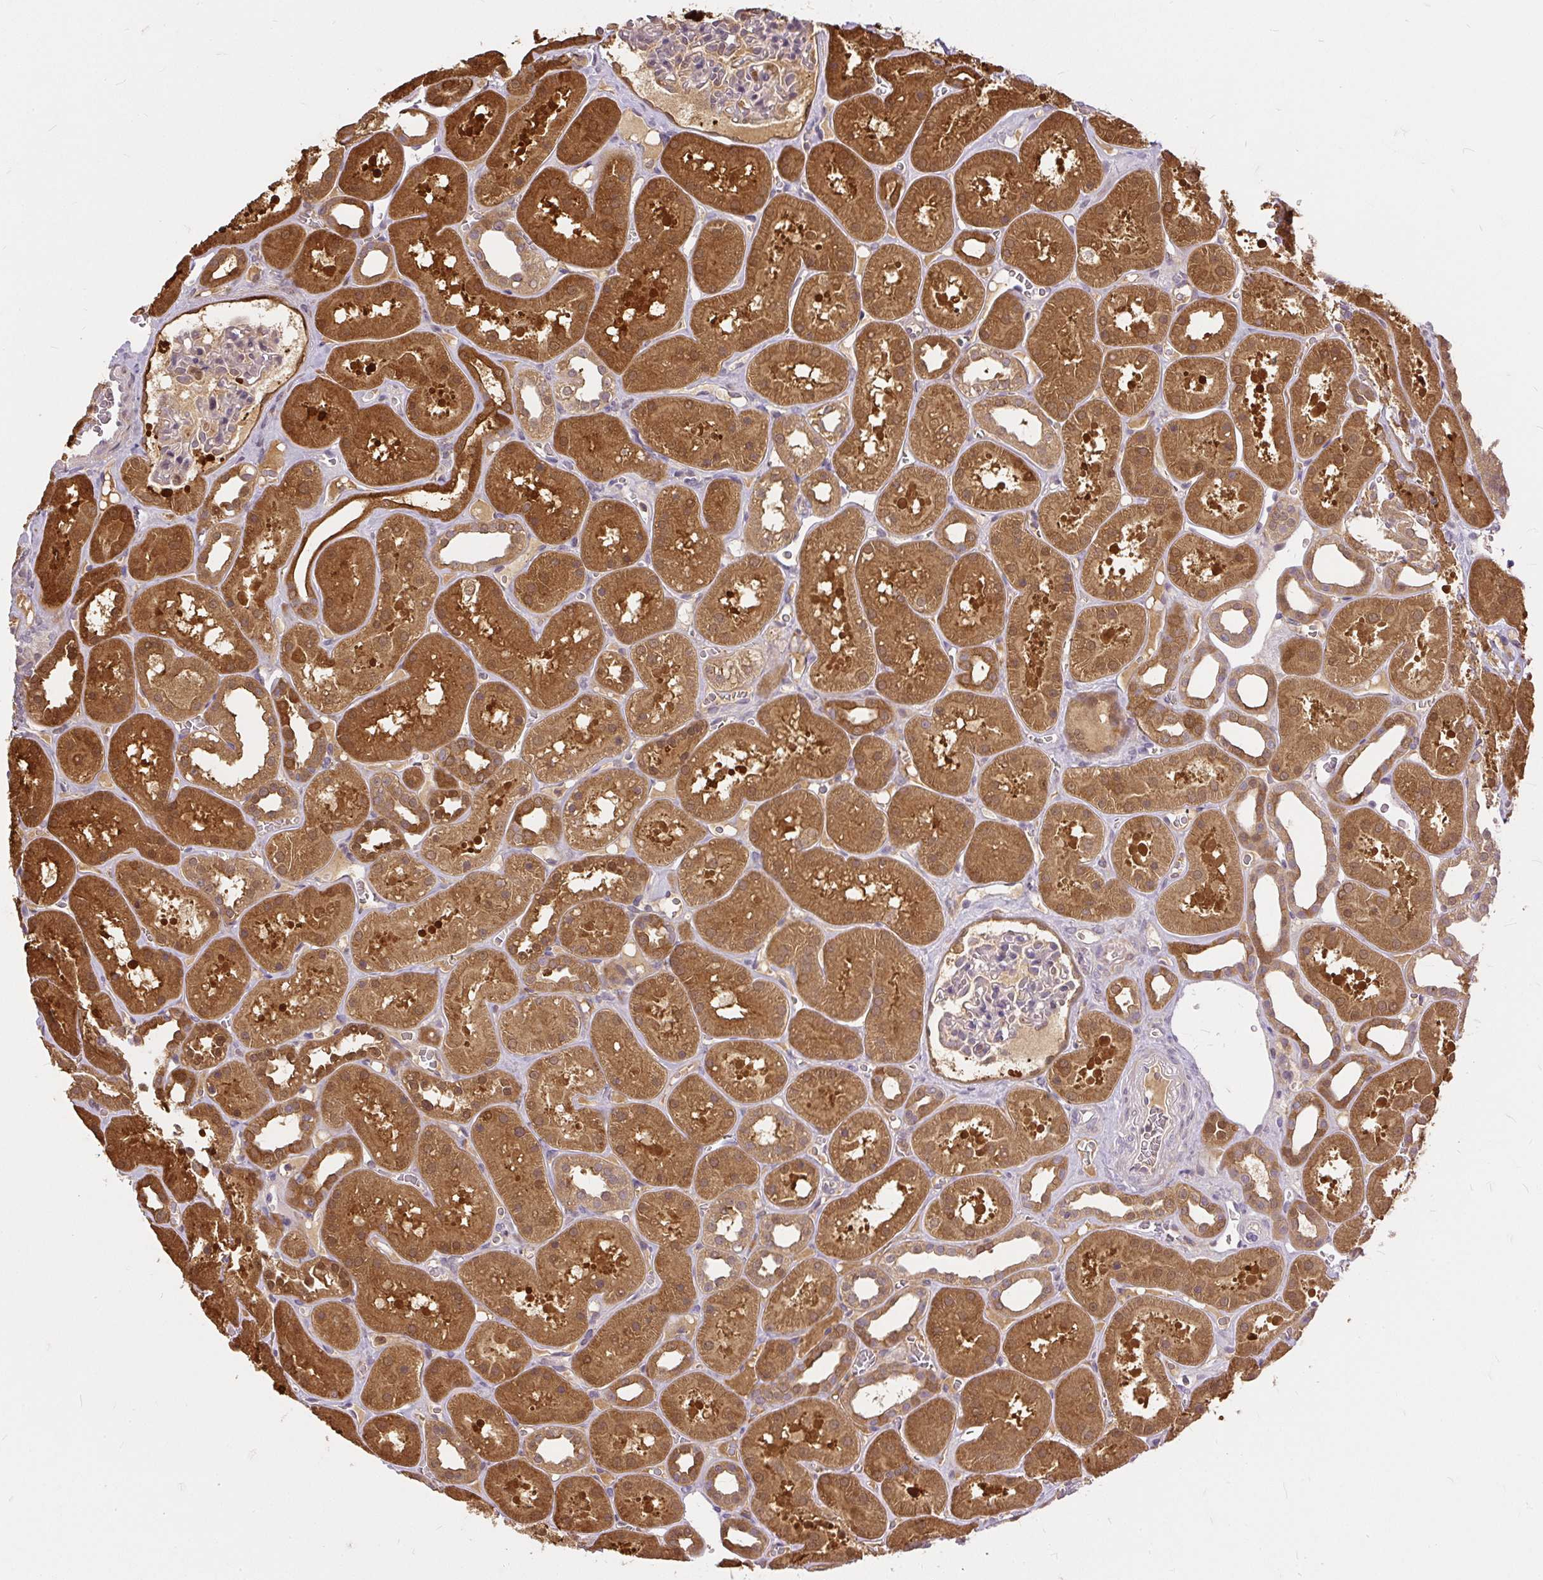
{"staining": {"intensity": "moderate", "quantity": "<25%", "location": "cytoplasmic/membranous"}, "tissue": "kidney", "cell_type": "Cells in glomeruli", "image_type": "normal", "snomed": [{"axis": "morphology", "description": "Normal tissue, NOS"}, {"axis": "topography", "description": "Kidney"}], "caption": "Moderate cytoplasmic/membranous expression is identified in approximately <25% of cells in glomeruli in benign kidney.", "gene": "AP5S1", "patient": {"sex": "female", "age": 41}}